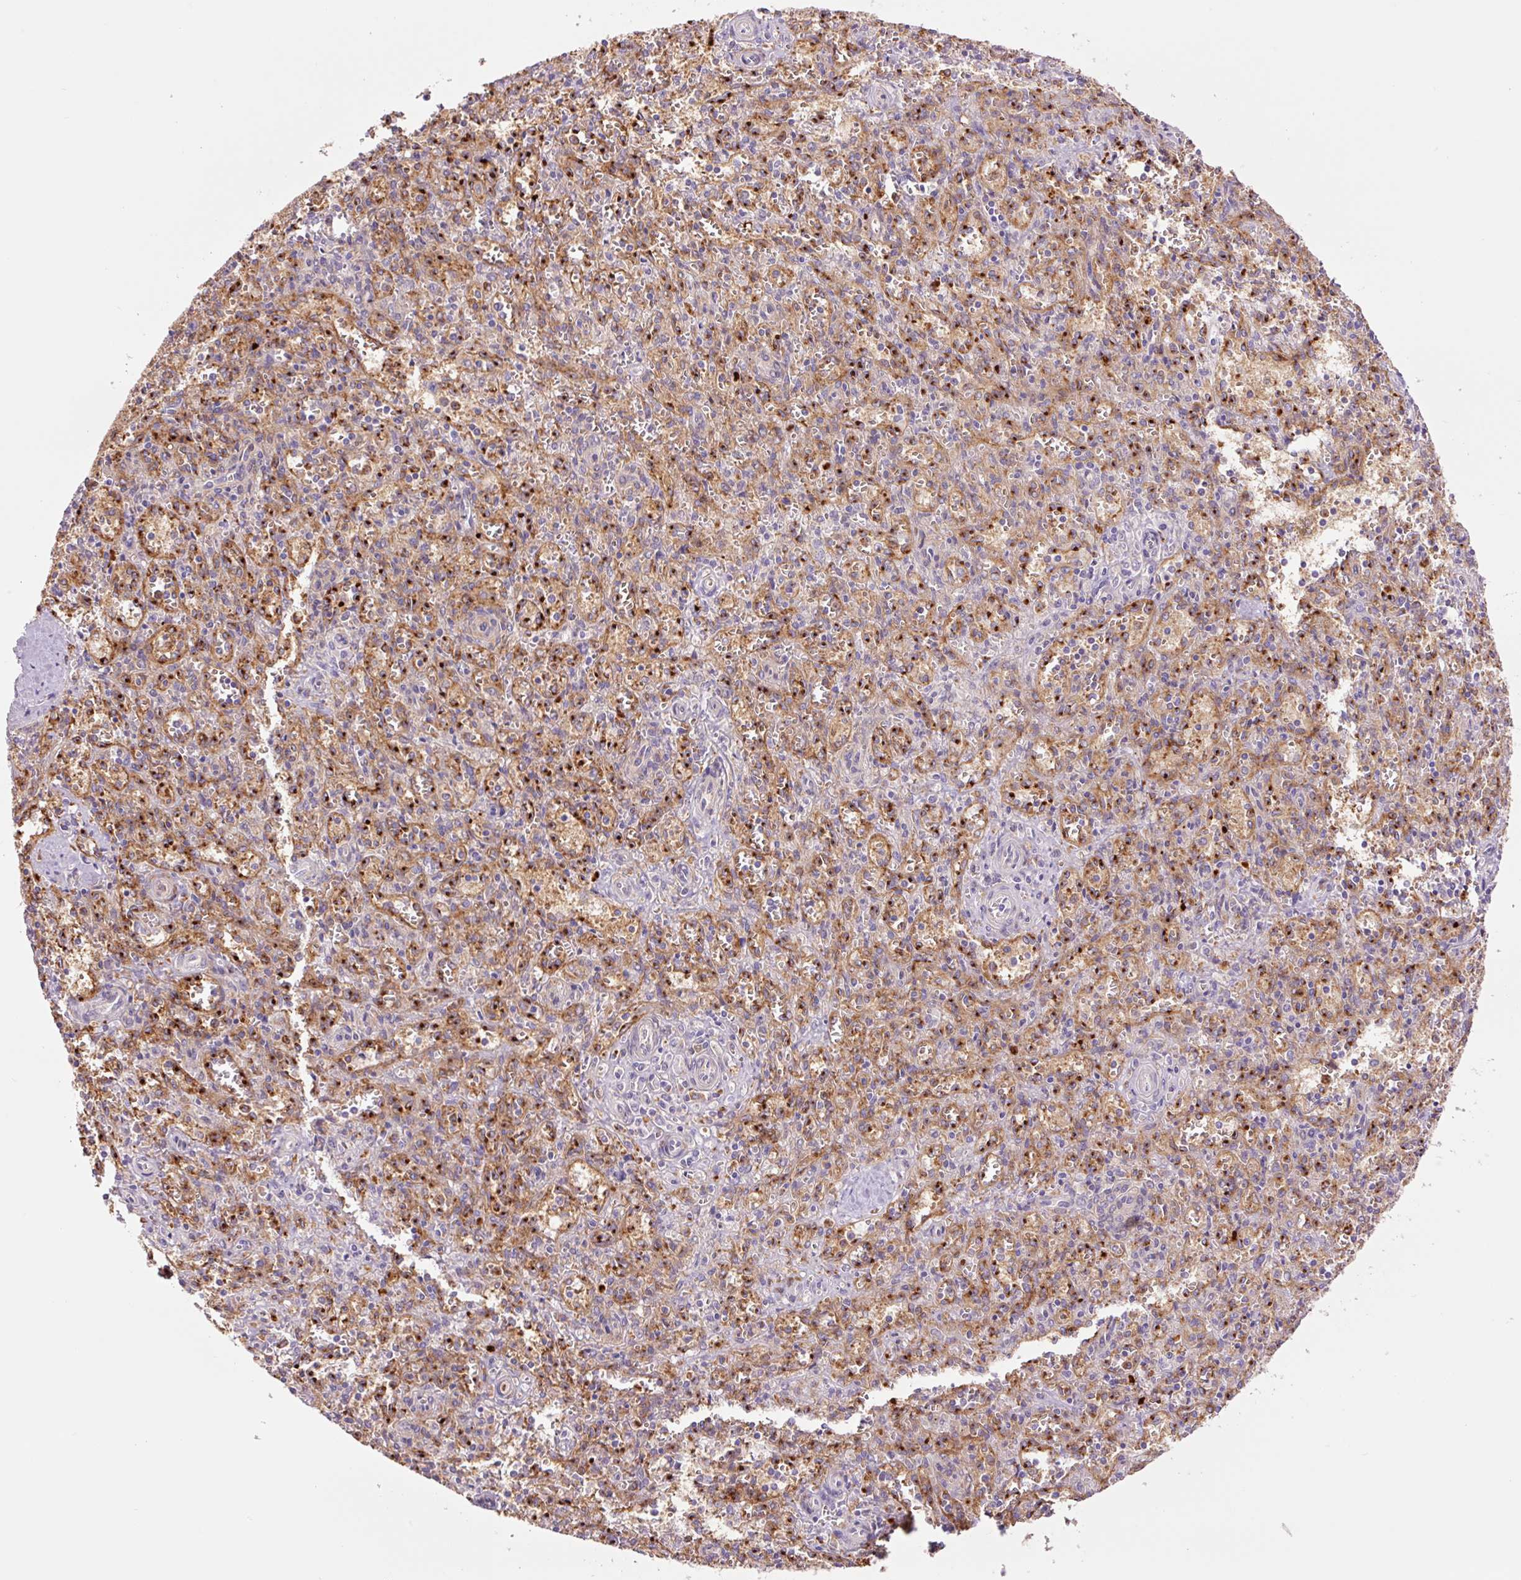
{"staining": {"intensity": "strong", "quantity": "<25%", "location": "cytoplasmic/membranous"}, "tissue": "spleen", "cell_type": "Cells in red pulp", "image_type": "normal", "snomed": [{"axis": "morphology", "description": "Normal tissue, NOS"}, {"axis": "topography", "description": "Spleen"}], "caption": "Immunohistochemistry of normal human spleen exhibits medium levels of strong cytoplasmic/membranous positivity in about <25% of cells in red pulp.", "gene": "SH2D6", "patient": {"sex": "female", "age": 26}}